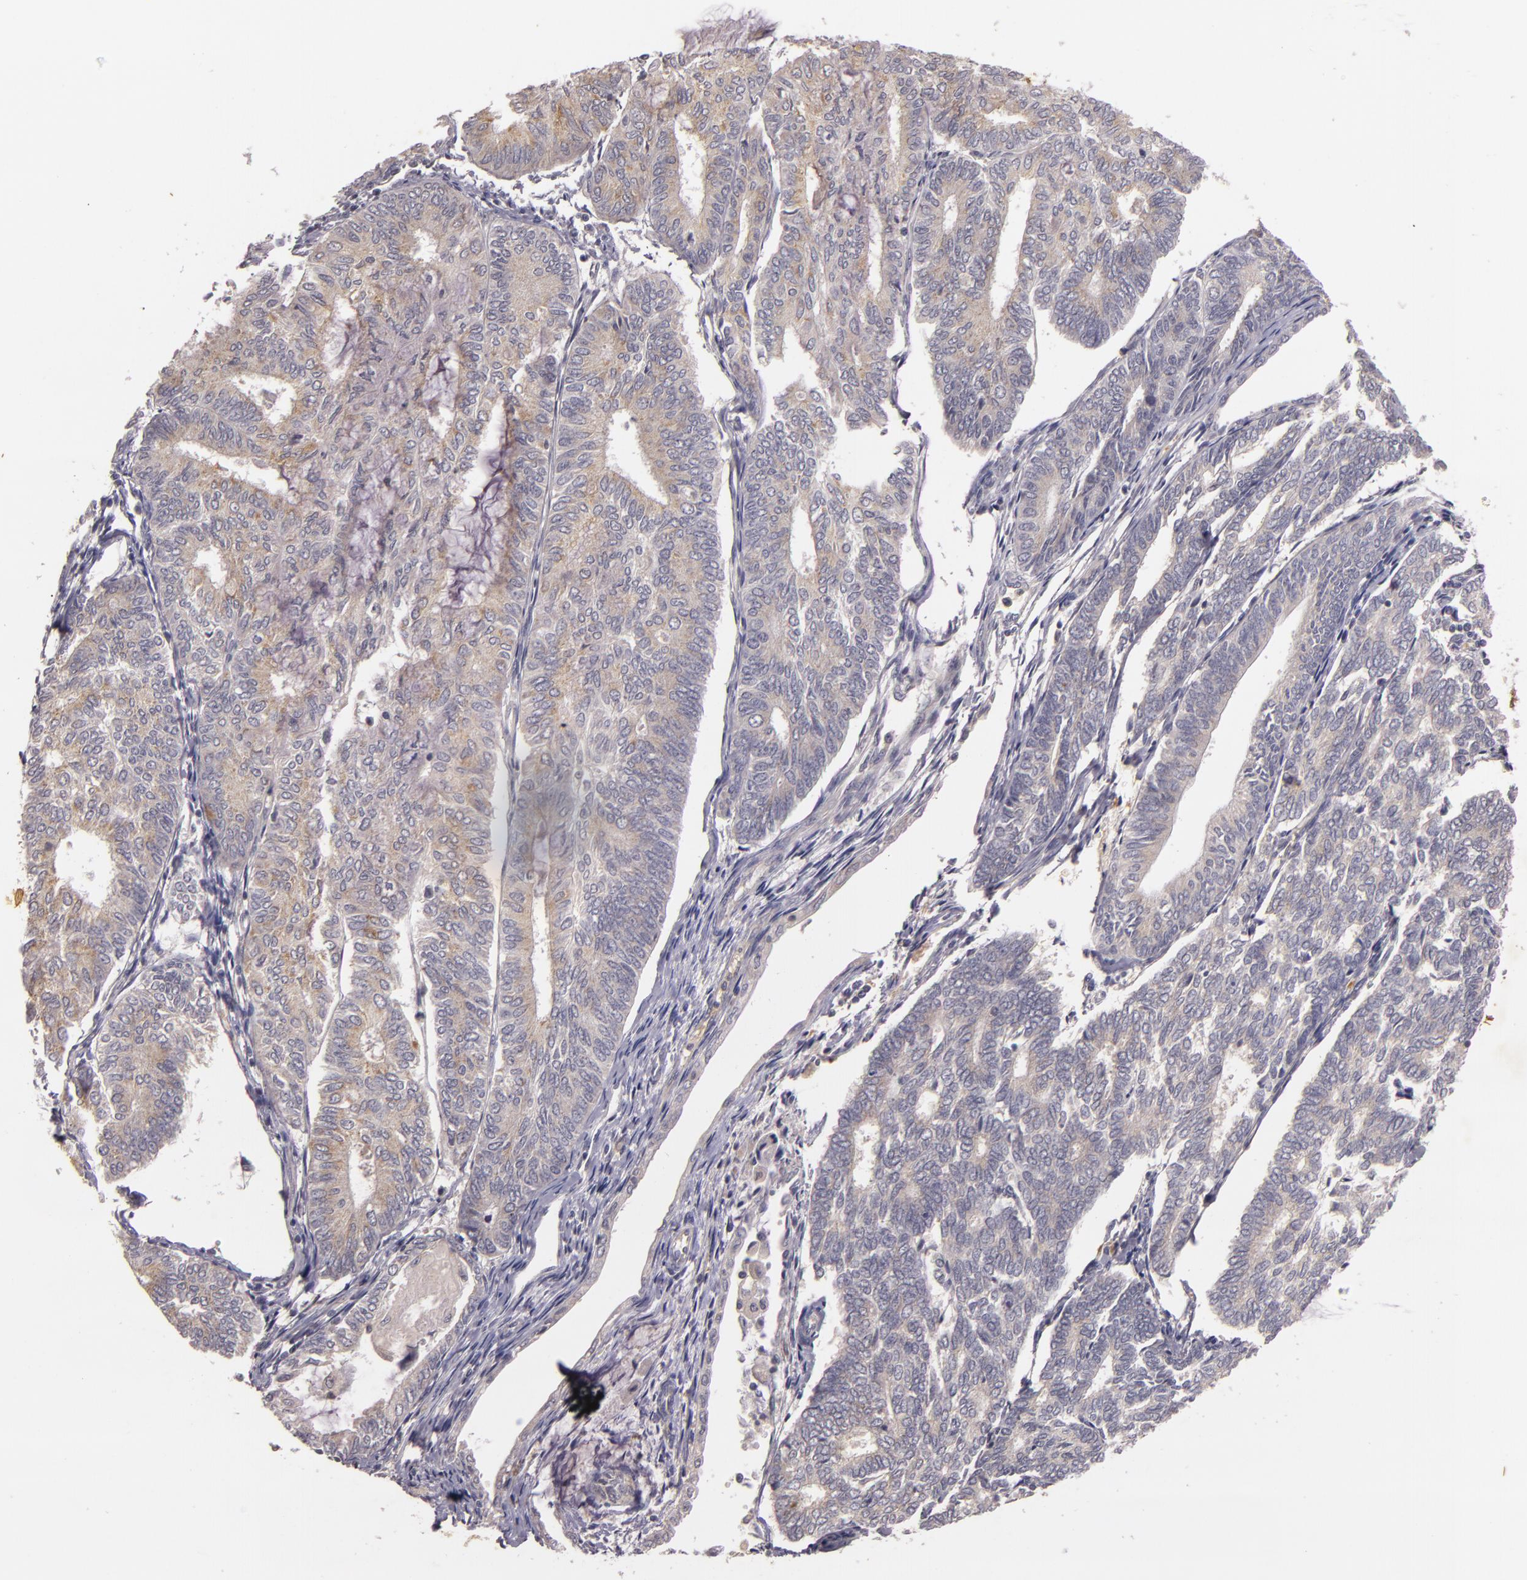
{"staining": {"intensity": "negative", "quantity": "none", "location": "none"}, "tissue": "endometrial cancer", "cell_type": "Tumor cells", "image_type": "cancer", "snomed": [{"axis": "morphology", "description": "Adenocarcinoma, NOS"}, {"axis": "topography", "description": "Endometrium"}], "caption": "A photomicrograph of human endometrial cancer is negative for staining in tumor cells.", "gene": "TFF1", "patient": {"sex": "female", "age": 59}}